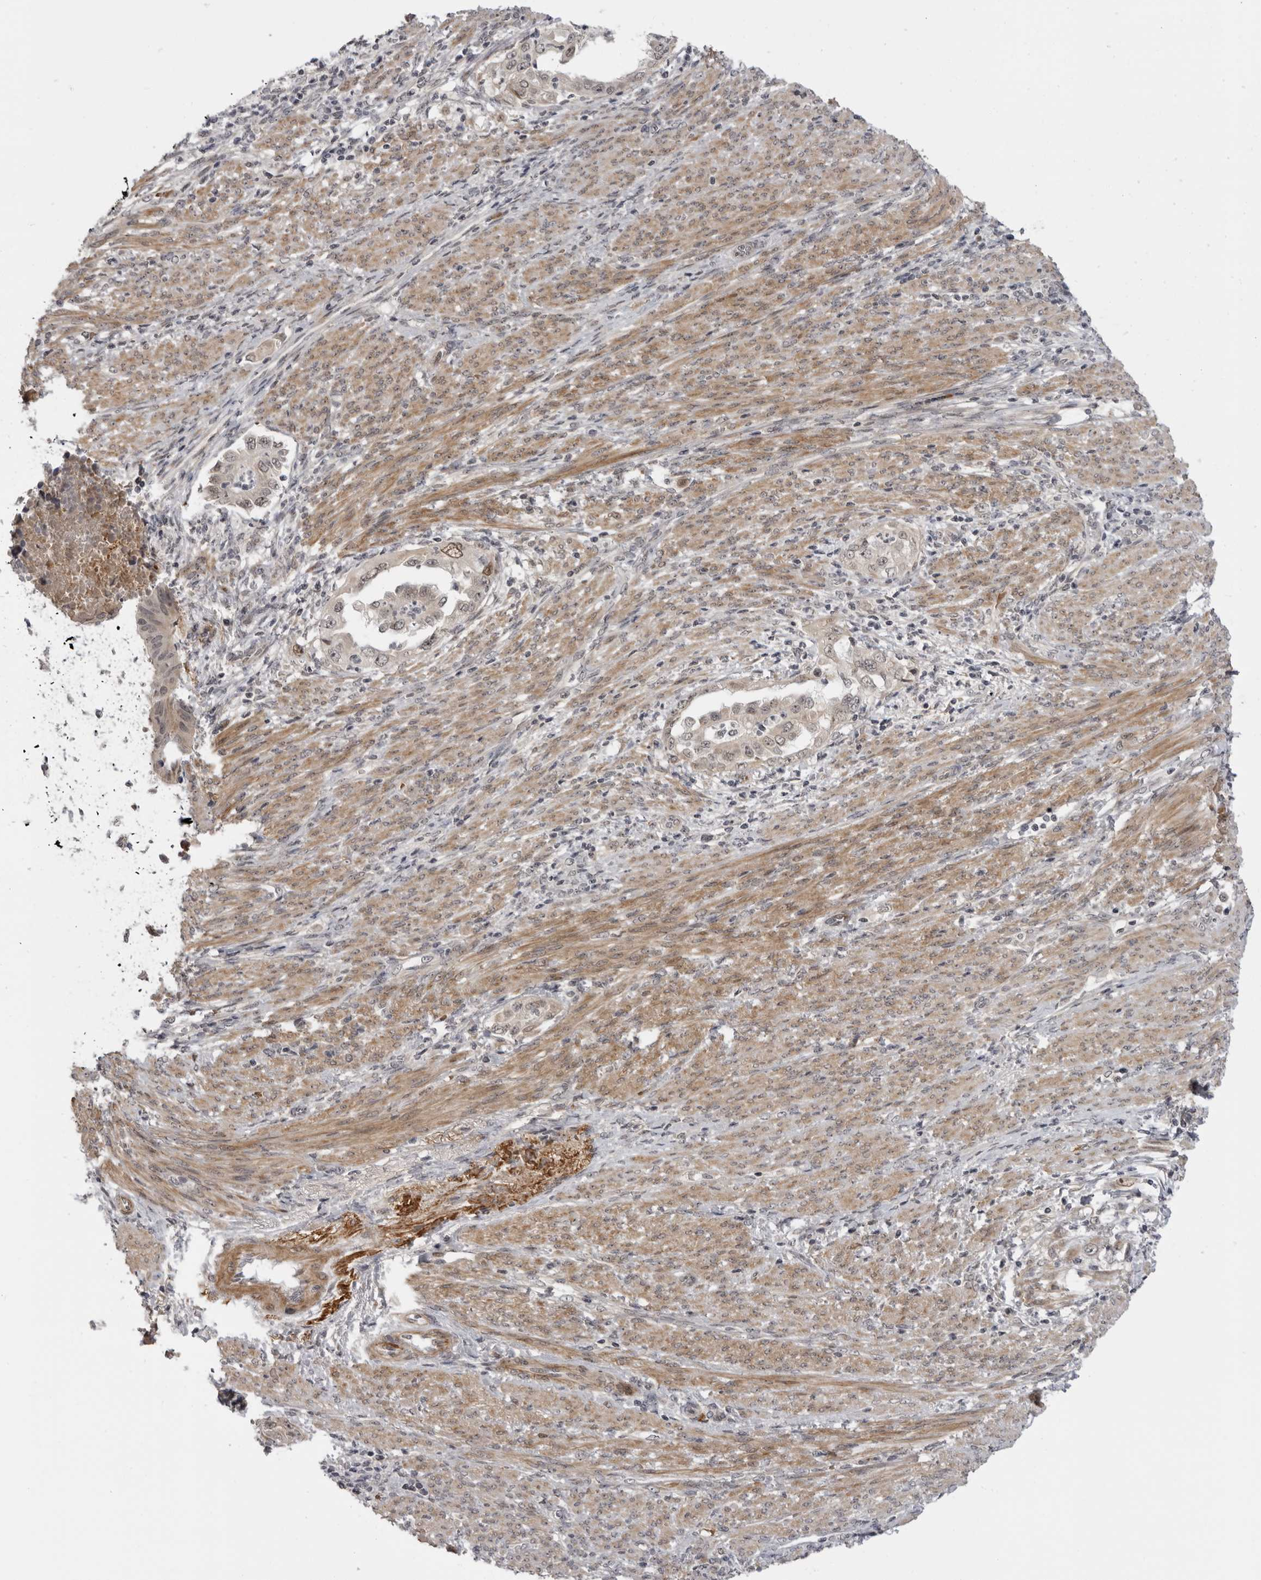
{"staining": {"intensity": "moderate", "quantity": ">75%", "location": "nuclear"}, "tissue": "endometrial cancer", "cell_type": "Tumor cells", "image_type": "cancer", "snomed": [{"axis": "morphology", "description": "Adenocarcinoma, NOS"}, {"axis": "topography", "description": "Endometrium"}], "caption": "Moderate nuclear staining is seen in approximately >75% of tumor cells in adenocarcinoma (endometrial).", "gene": "ALPK2", "patient": {"sex": "female", "age": 85}}